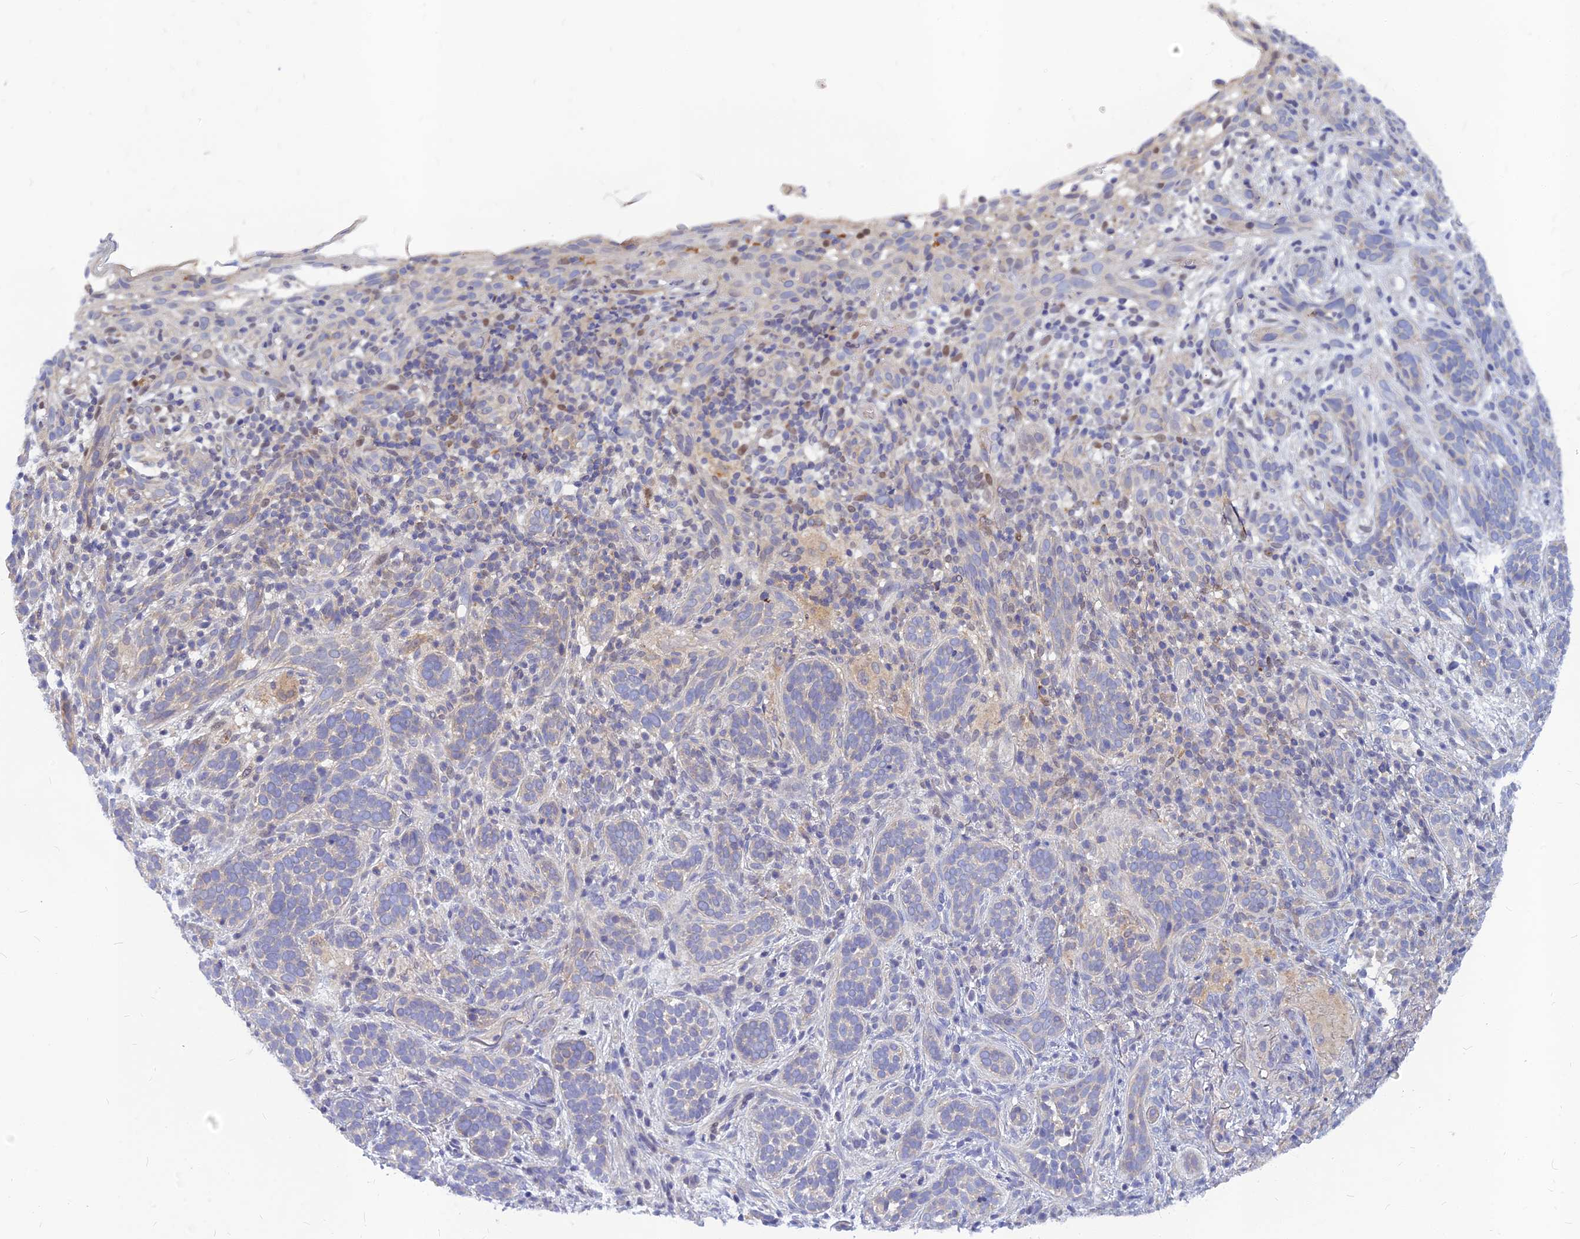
{"staining": {"intensity": "weak", "quantity": "<25%", "location": "cytoplasmic/membranous"}, "tissue": "skin cancer", "cell_type": "Tumor cells", "image_type": "cancer", "snomed": [{"axis": "morphology", "description": "Basal cell carcinoma"}, {"axis": "topography", "description": "Skin"}], "caption": "Immunohistochemical staining of skin cancer (basal cell carcinoma) shows no significant staining in tumor cells. Nuclei are stained in blue.", "gene": "CACNA1B", "patient": {"sex": "male", "age": 71}}